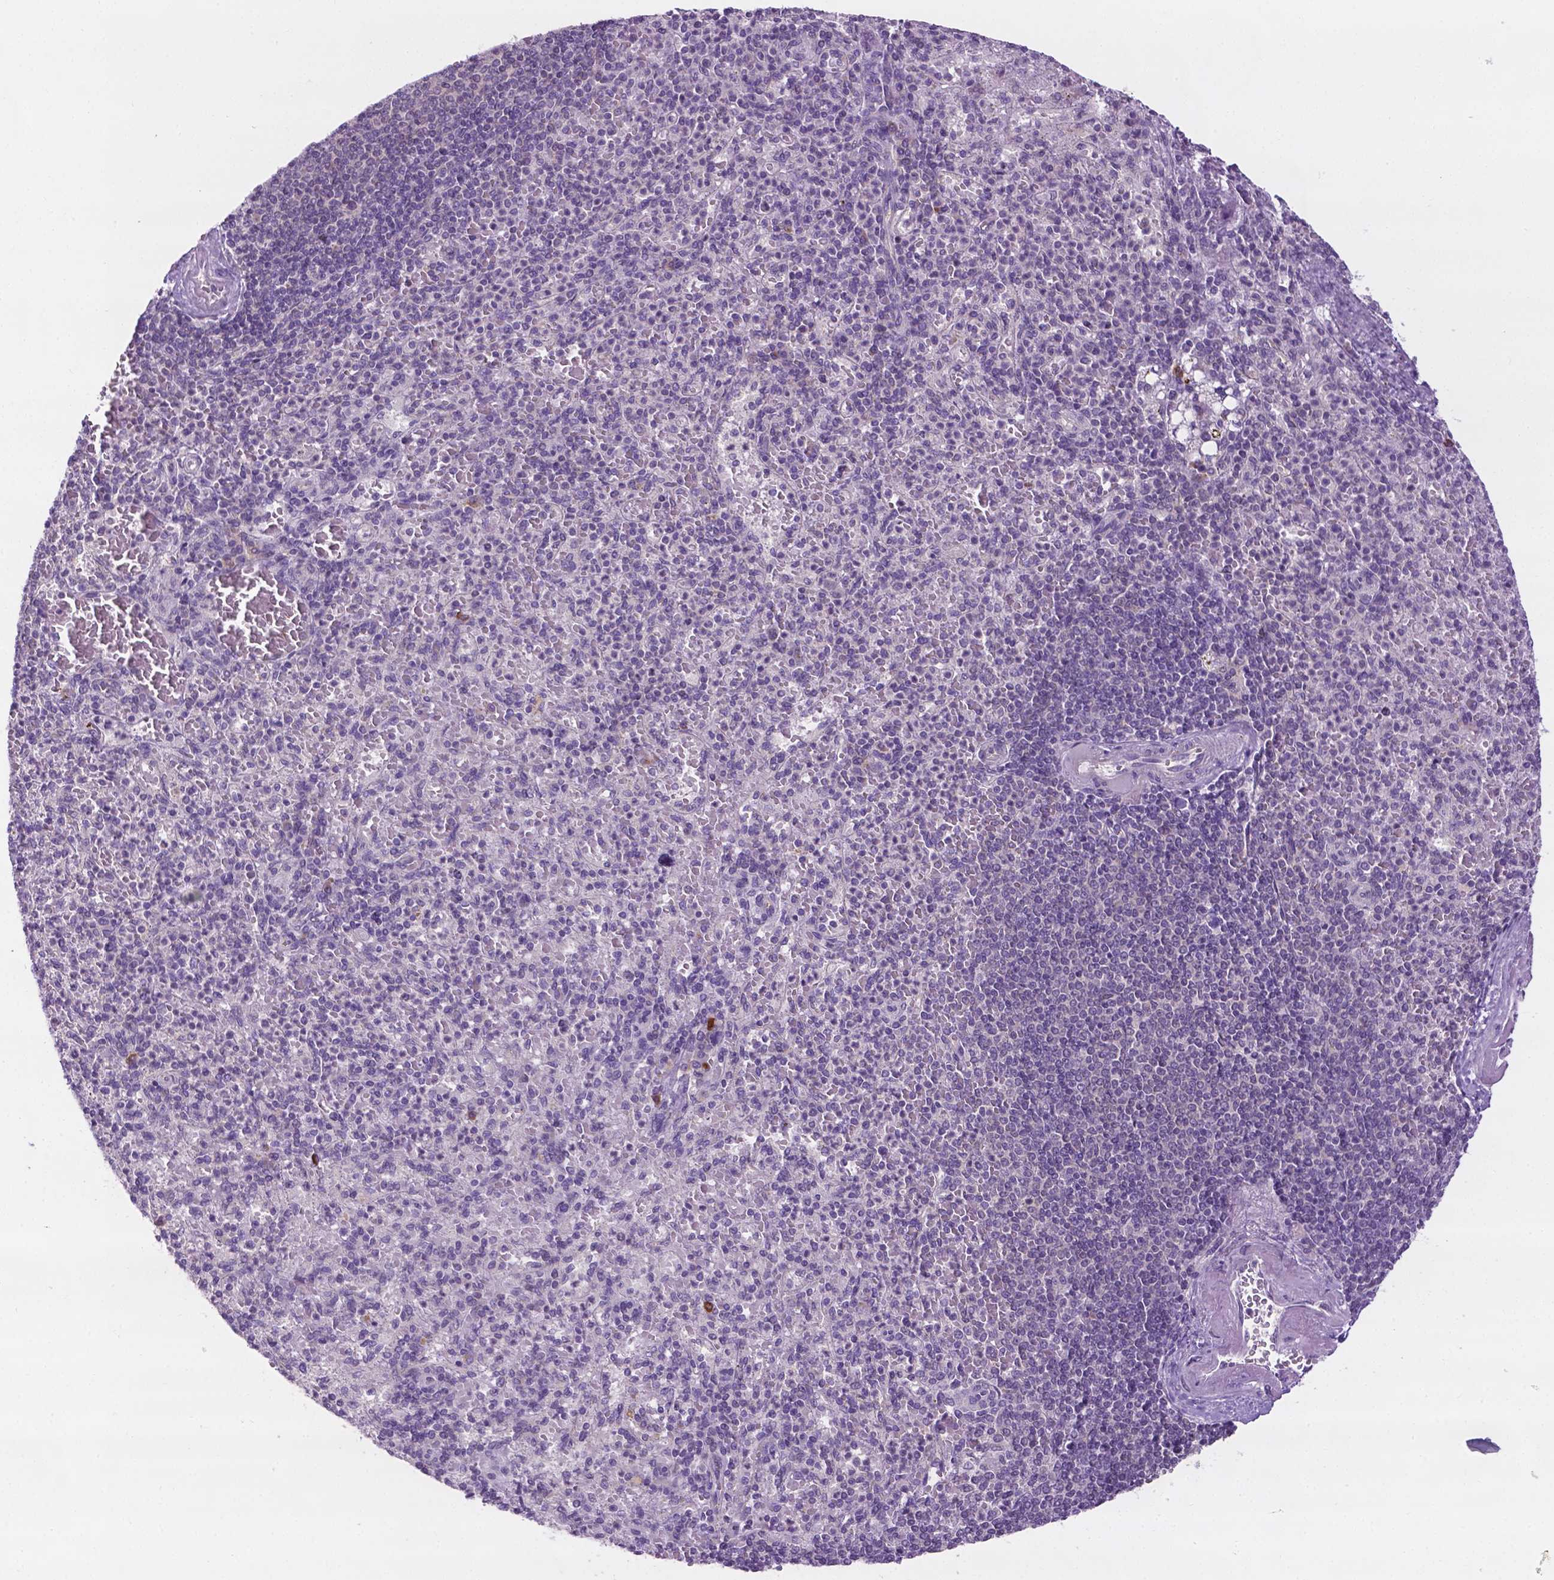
{"staining": {"intensity": "negative", "quantity": "none", "location": "none"}, "tissue": "spleen", "cell_type": "Cells in red pulp", "image_type": "normal", "snomed": [{"axis": "morphology", "description": "Normal tissue, NOS"}, {"axis": "topography", "description": "Spleen"}], "caption": "Immunohistochemistry (IHC) histopathology image of benign spleen: human spleen stained with DAB (3,3'-diaminobenzidine) displays no significant protein positivity in cells in red pulp.", "gene": "DENND4A", "patient": {"sex": "female", "age": 74}}